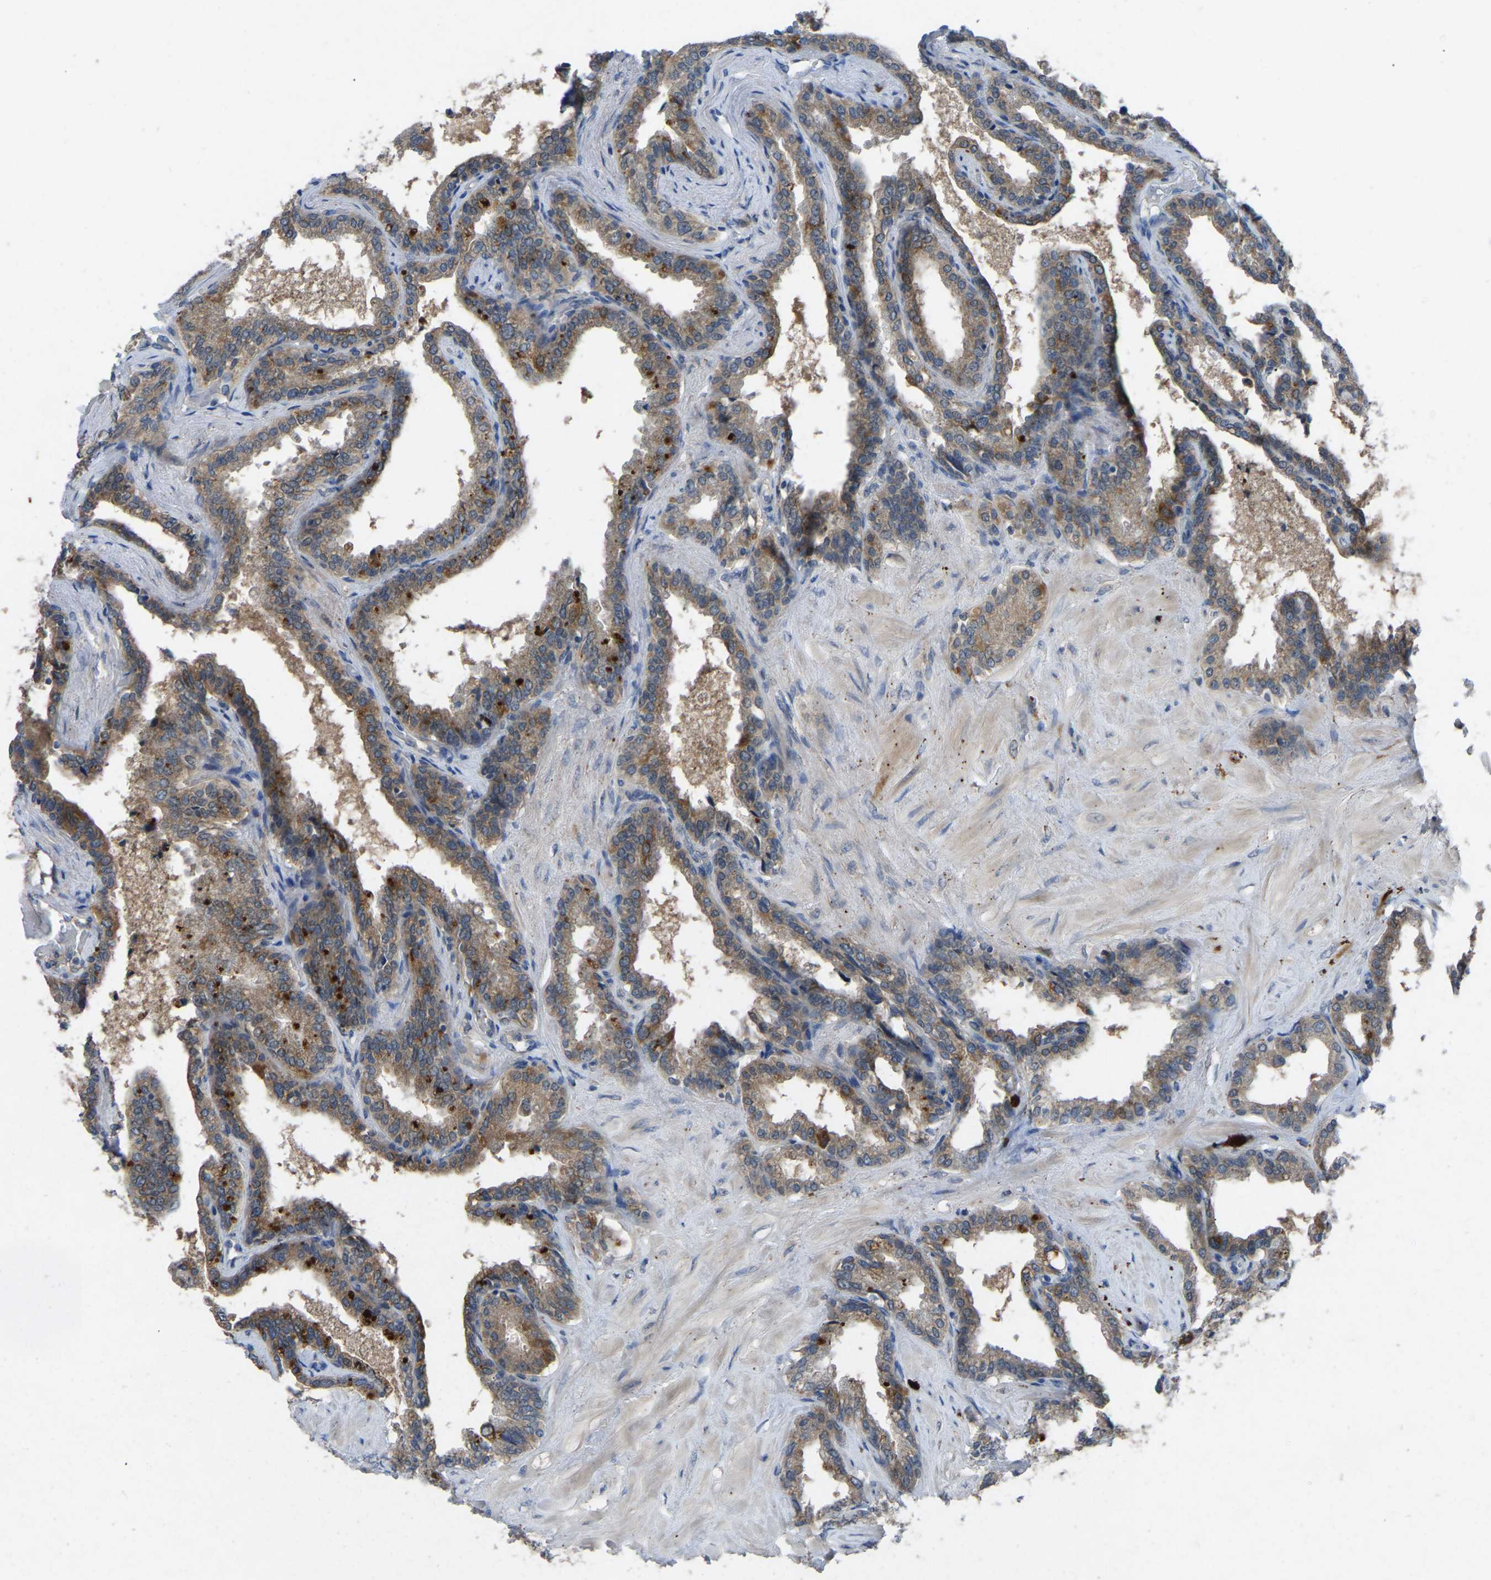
{"staining": {"intensity": "moderate", "quantity": ">75%", "location": "cytoplasmic/membranous"}, "tissue": "seminal vesicle", "cell_type": "Glandular cells", "image_type": "normal", "snomed": [{"axis": "morphology", "description": "Normal tissue, NOS"}, {"axis": "topography", "description": "Seminal veicle"}], "caption": "The immunohistochemical stain highlights moderate cytoplasmic/membranous staining in glandular cells of normal seminal vesicle.", "gene": "FHIT", "patient": {"sex": "male", "age": 46}}